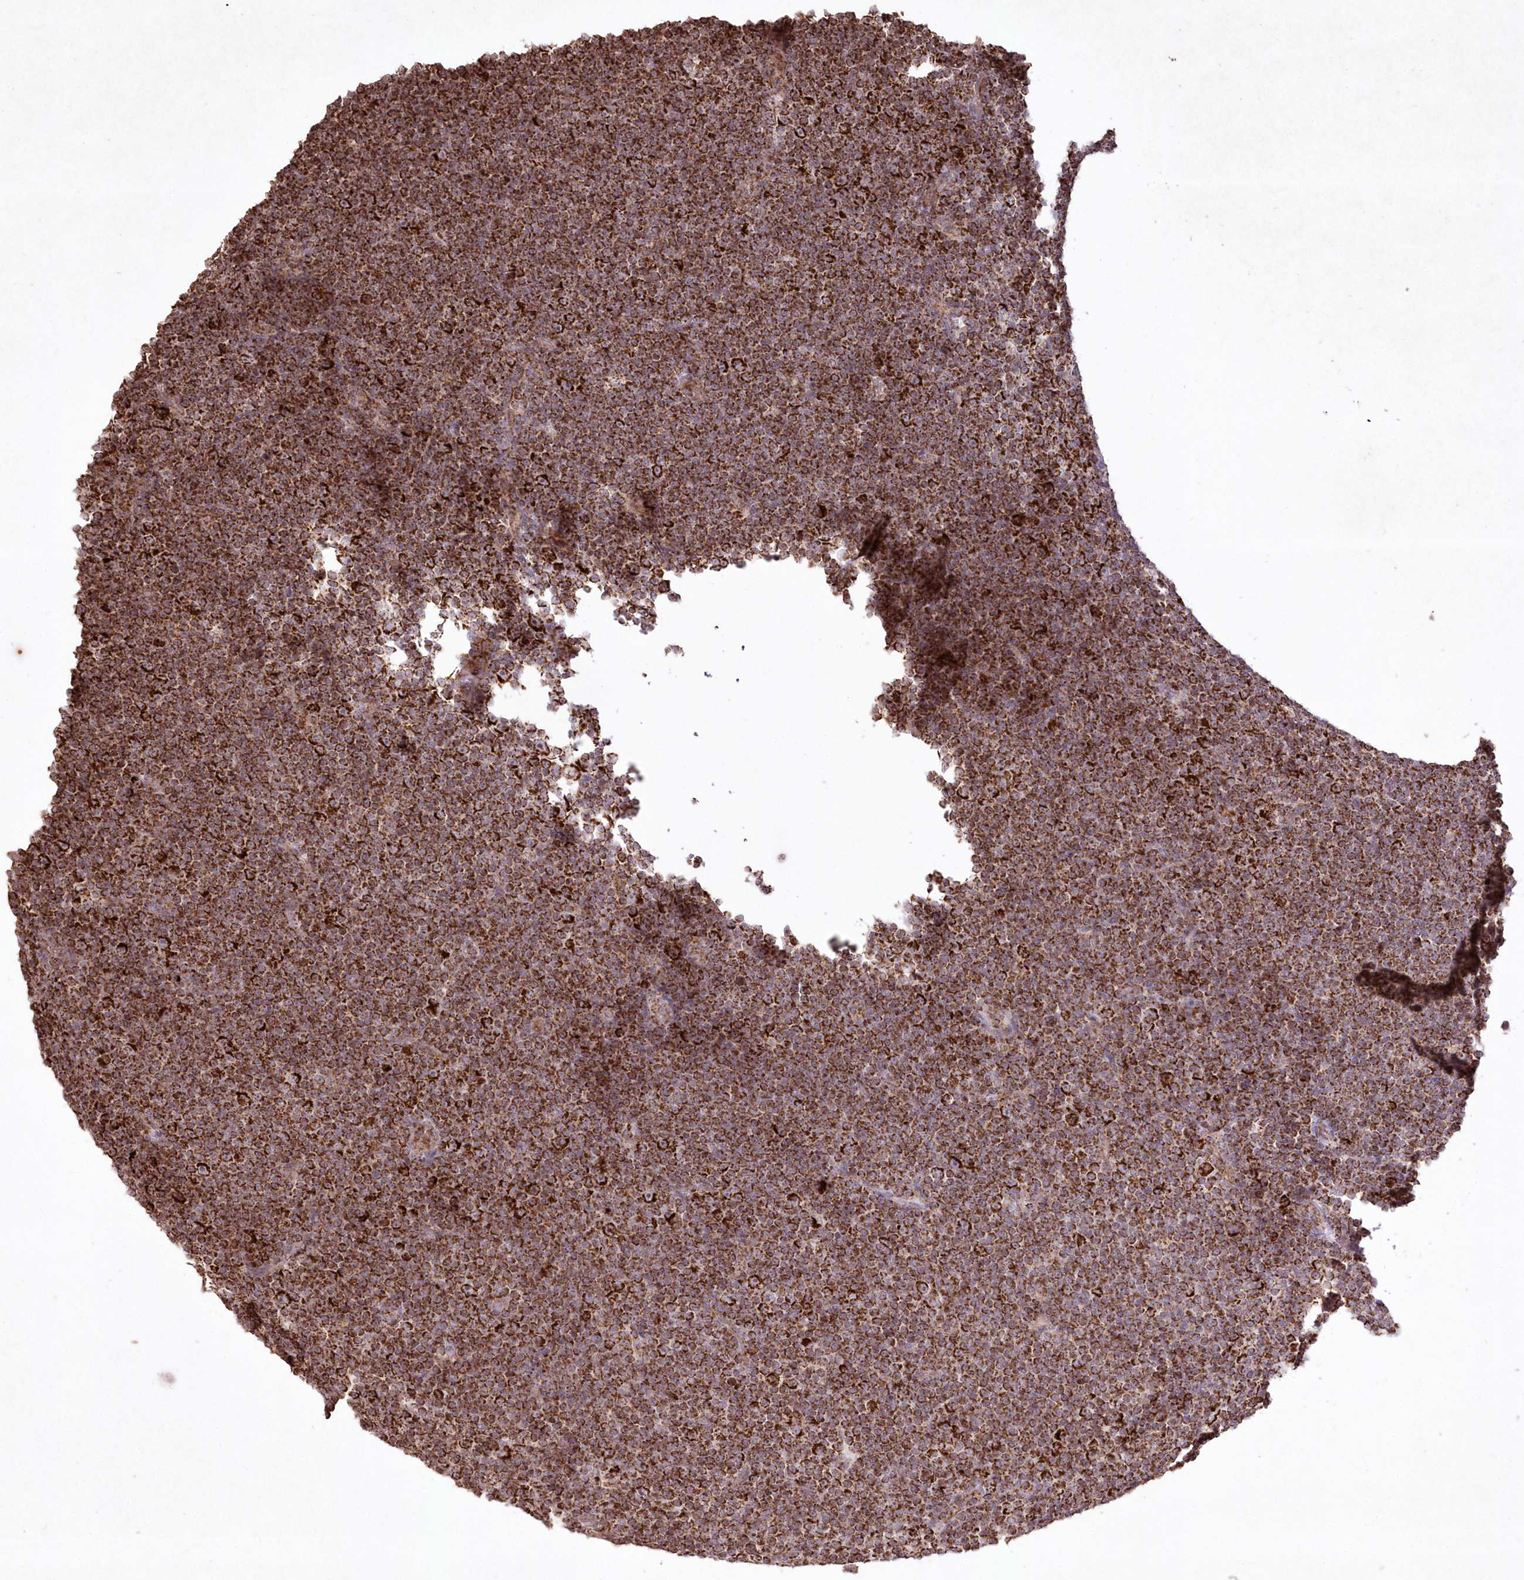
{"staining": {"intensity": "strong", "quantity": ">75%", "location": "cytoplasmic/membranous"}, "tissue": "lymphoma", "cell_type": "Tumor cells", "image_type": "cancer", "snomed": [{"axis": "morphology", "description": "Malignant lymphoma, non-Hodgkin's type, Low grade"}, {"axis": "topography", "description": "Lymph node"}], "caption": "Immunohistochemistry (IHC) (DAB) staining of lymphoma demonstrates strong cytoplasmic/membranous protein positivity in about >75% of tumor cells.", "gene": "LRPPRC", "patient": {"sex": "female", "age": 67}}